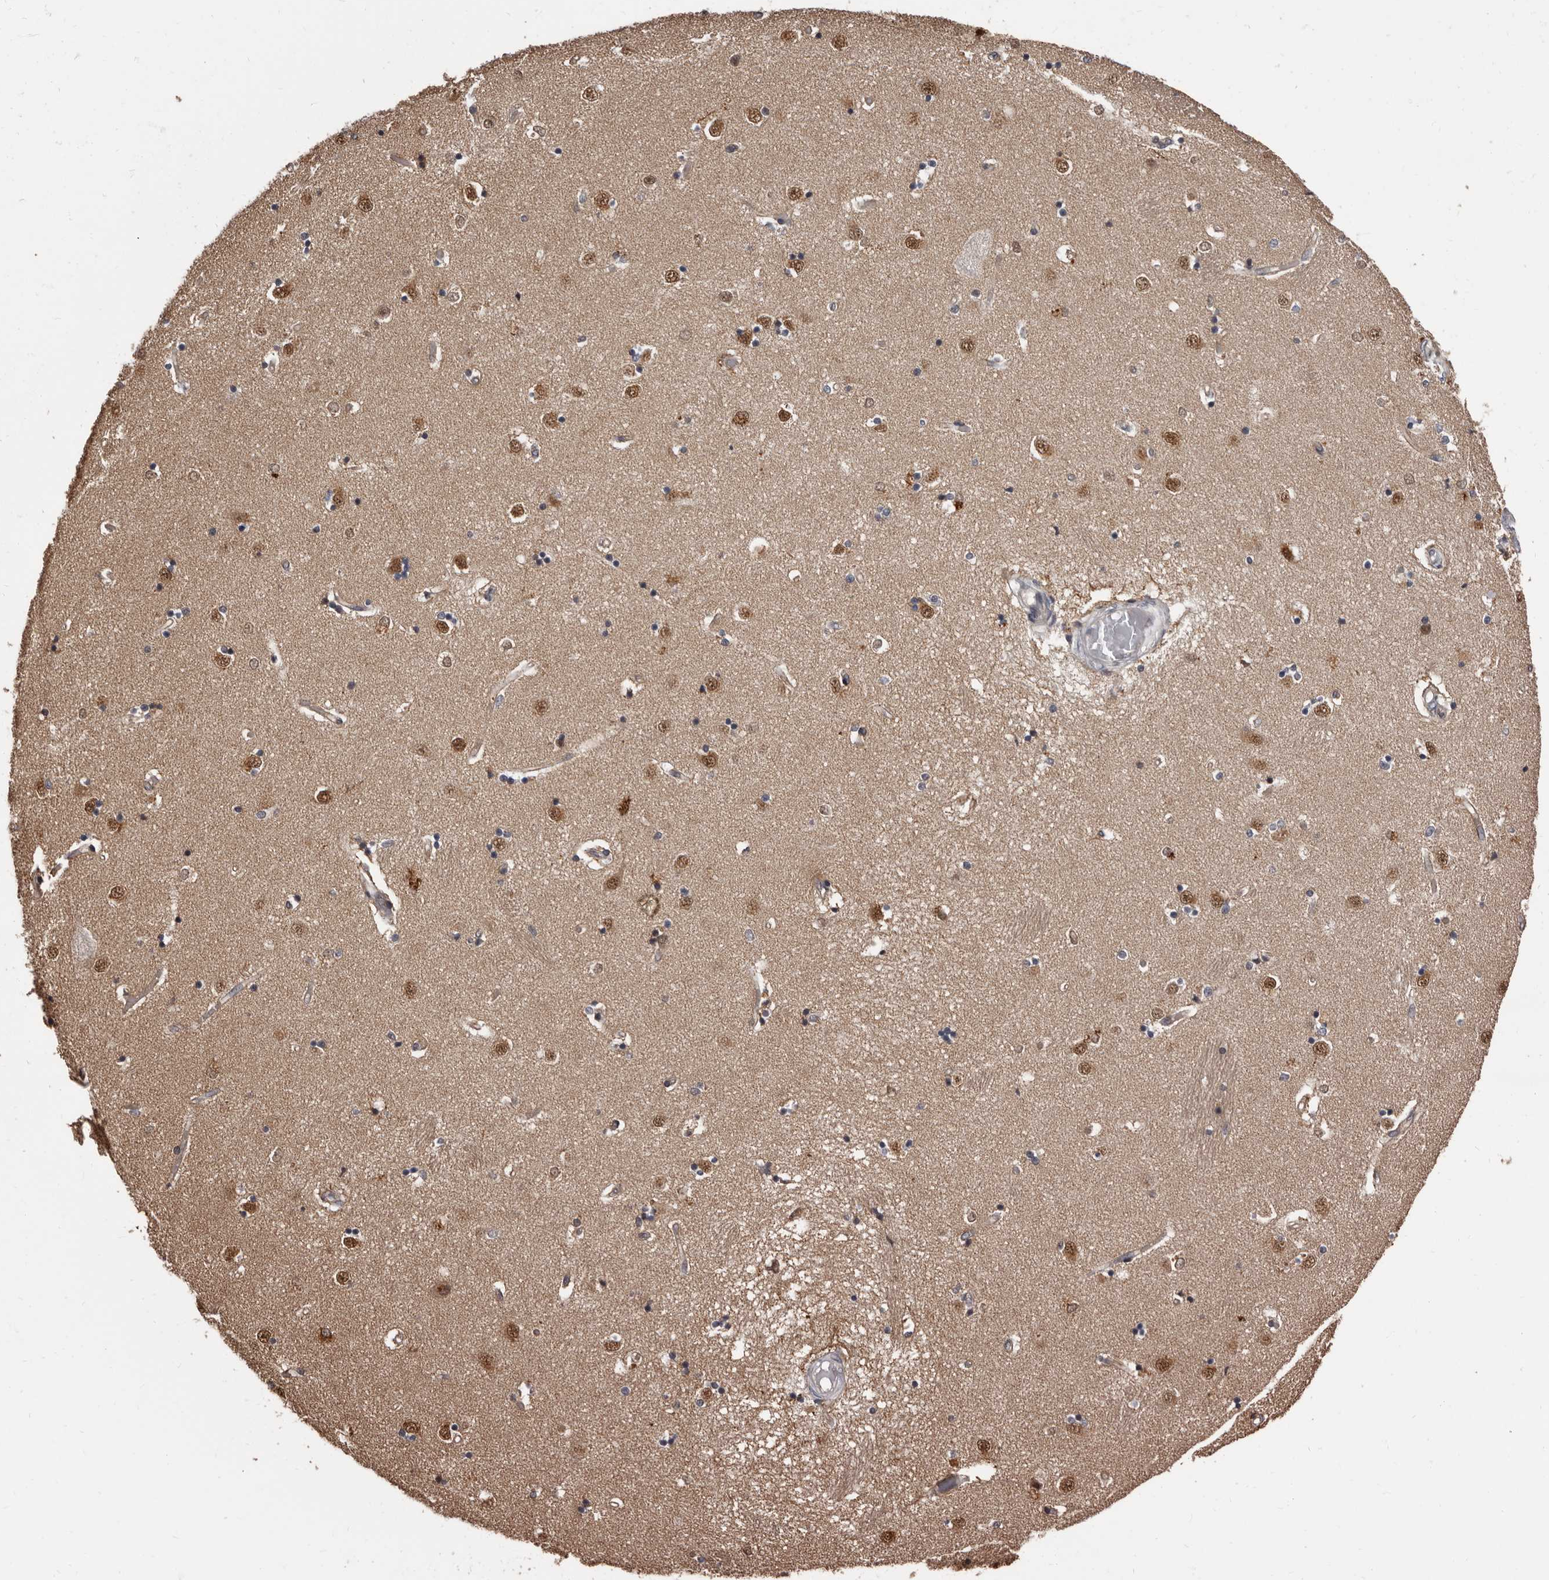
{"staining": {"intensity": "moderate", "quantity": "<25%", "location": "nuclear"}, "tissue": "caudate", "cell_type": "Glial cells", "image_type": "normal", "snomed": [{"axis": "morphology", "description": "Normal tissue, NOS"}, {"axis": "topography", "description": "Lateral ventricle wall"}], "caption": "Protein analysis of unremarkable caudate demonstrates moderate nuclear positivity in approximately <25% of glial cells.", "gene": "AHR", "patient": {"sex": "male", "age": 45}}